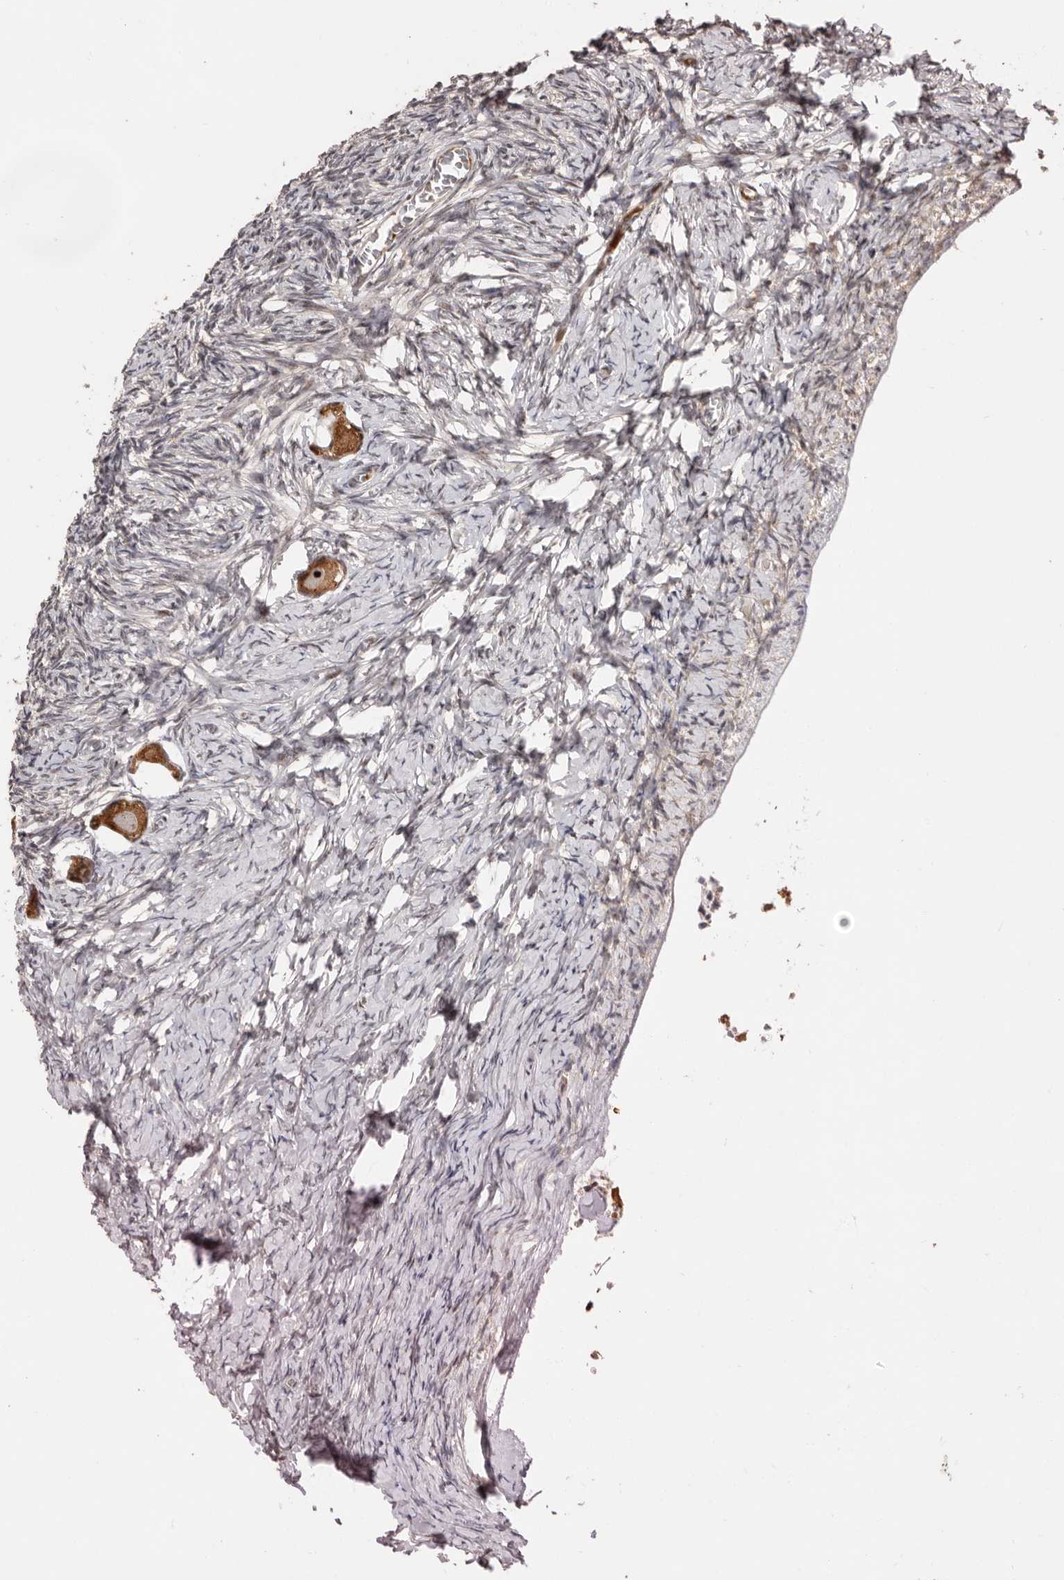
{"staining": {"intensity": "strong", "quantity": "25%-75%", "location": "cytoplasmic/membranous,nuclear"}, "tissue": "ovary", "cell_type": "Follicle cells", "image_type": "normal", "snomed": [{"axis": "morphology", "description": "Normal tissue, NOS"}, {"axis": "topography", "description": "Ovary"}], "caption": "Normal ovary shows strong cytoplasmic/membranous,nuclear positivity in about 25%-75% of follicle cells Nuclei are stained in blue..", "gene": "DOP1A", "patient": {"sex": "female", "age": 27}}